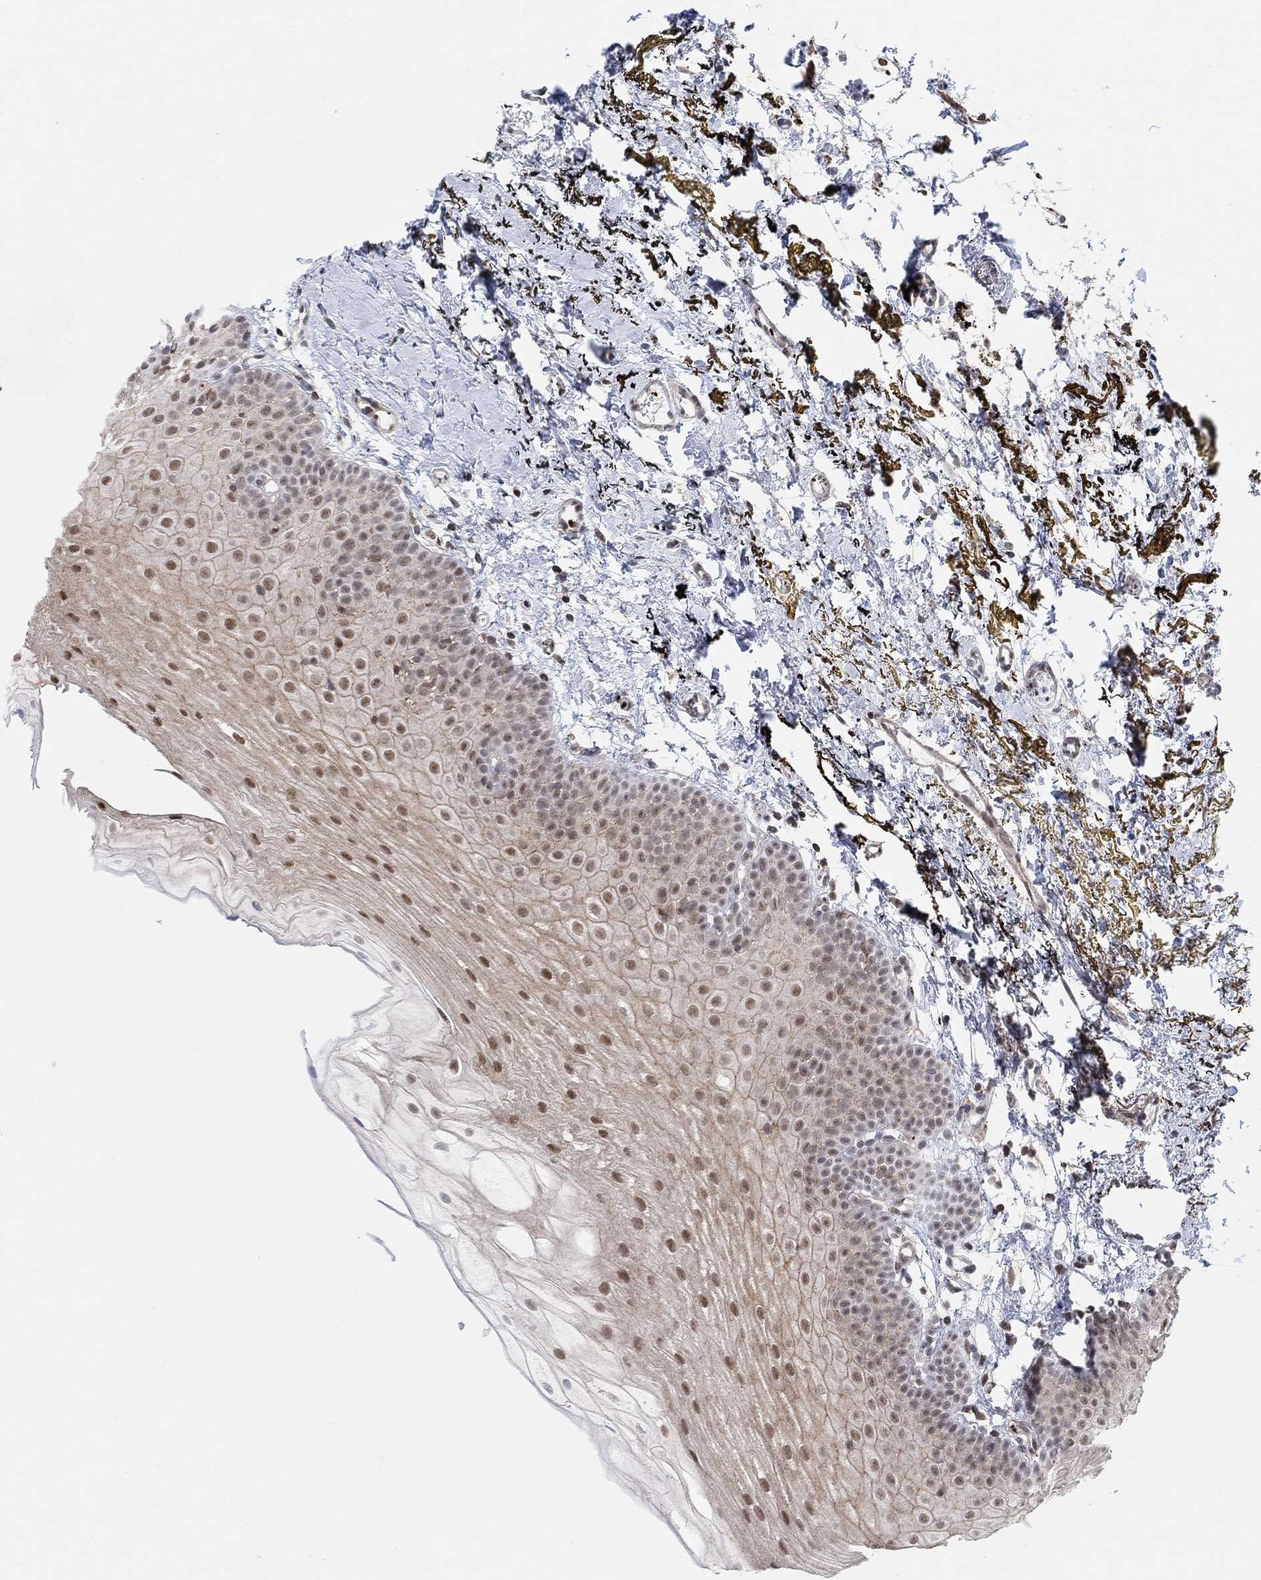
{"staining": {"intensity": "strong", "quantity": "25%-75%", "location": "nuclear"}, "tissue": "oral mucosa", "cell_type": "Squamous epithelial cells", "image_type": "normal", "snomed": [{"axis": "morphology", "description": "Normal tissue, NOS"}, {"axis": "topography", "description": "Oral tissue"}], "caption": "Squamous epithelial cells reveal high levels of strong nuclear positivity in about 25%-75% of cells in normal oral mucosa. (Stains: DAB (3,3'-diaminobenzidine) in brown, nuclei in blue, Microscopy: brightfield microscopy at high magnification).", "gene": "PWWP2B", "patient": {"sex": "female", "age": 57}}